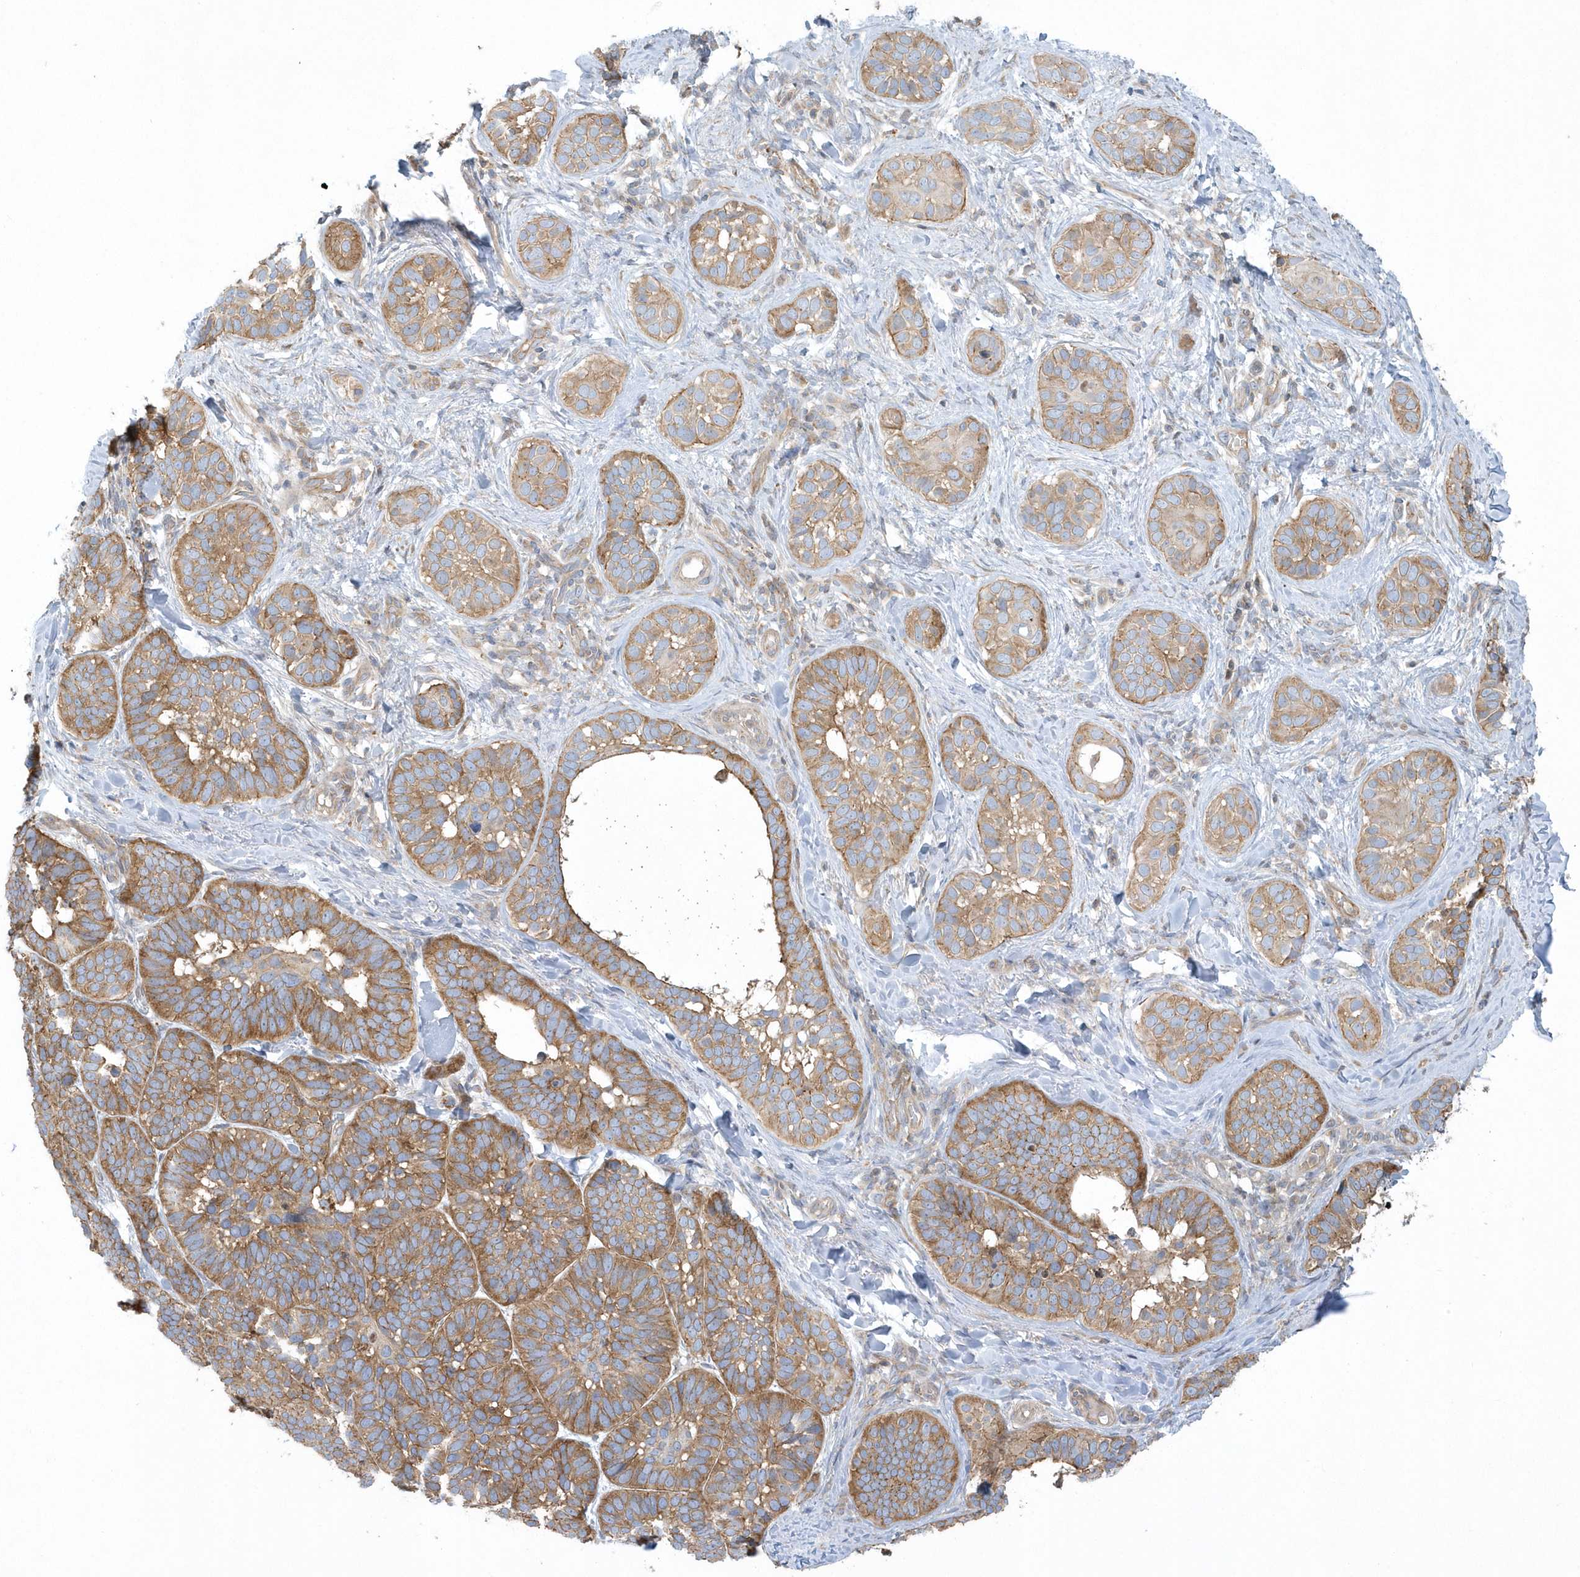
{"staining": {"intensity": "moderate", "quantity": ">75%", "location": "cytoplasmic/membranous"}, "tissue": "skin cancer", "cell_type": "Tumor cells", "image_type": "cancer", "snomed": [{"axis": "morphology", "description": "Basal cell carcinoma"}, {"axis": "topography", "description": "Skin"}], "caption": "Immunohistochemistry (IHC) photomicrograph of basal cell carcinoma (skin) stained for a protein (brown), which shows medium levels of moderate cytoplasmic/membranous expression in approximately >75% of tumor cells.", "gene": "CNOT10", "patient": {"sex": "male", "age": 62}}